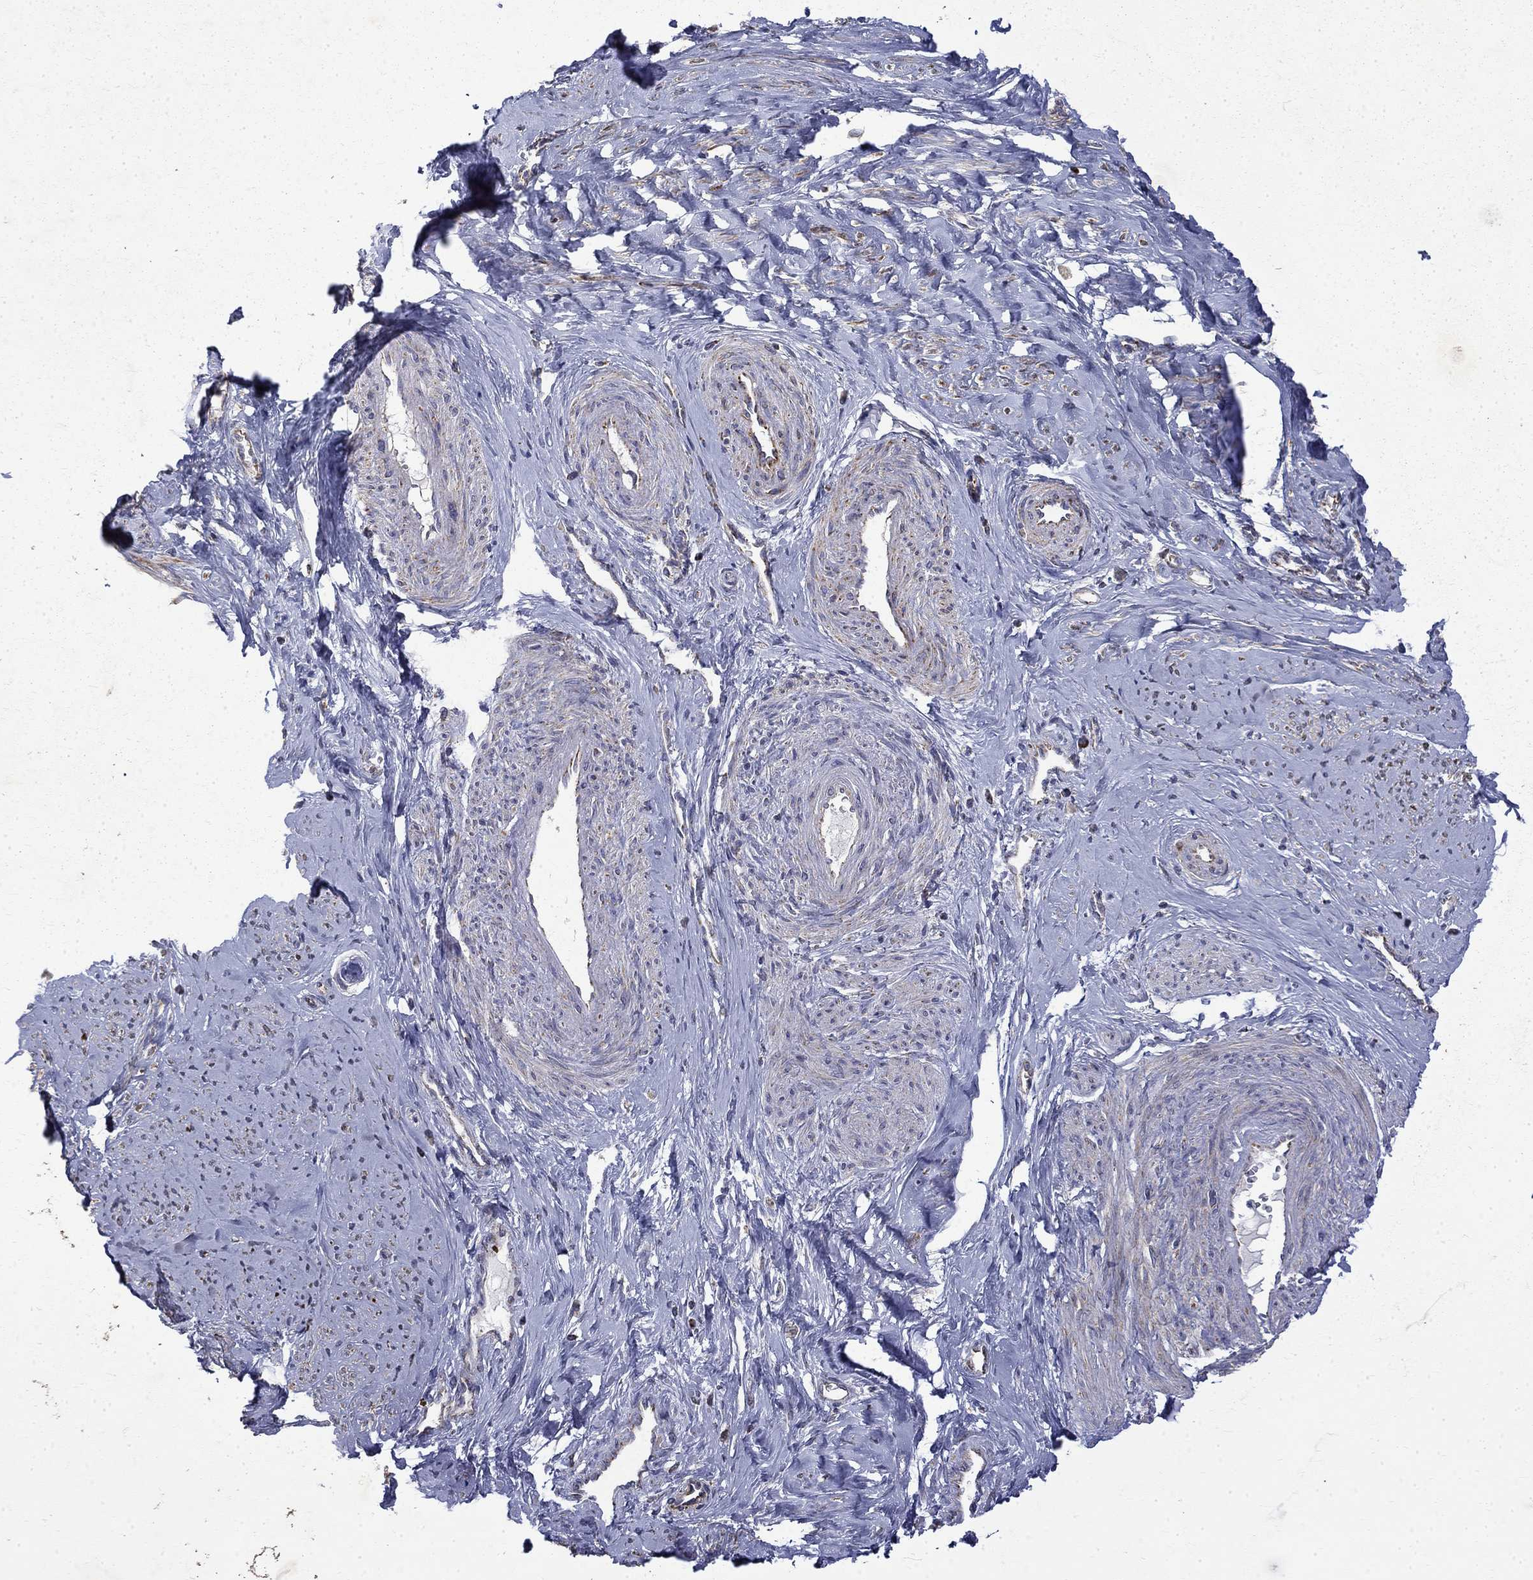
{"staining": {"intensity": "weak", "quantity": "25%-75%", "location": "cytoplasmic/membranous"}, "tissue": "smooth muscle", "cell_type": "Smooth muscle cells", "image_type": "normal", "snomed": [{"axis": "morphology", "description": "Normal tissue, NOS"}, {"axis": "topography", "description": "Smooth muscle"}], "caption": "Human smooth muscle stained with a brown dye shows weak cytoplasmic/membranous positive expression in about 25%-75% of smooth muscle cells.", "gene": "PCBP3", "patient": {"sex": "female", "age": 48}}